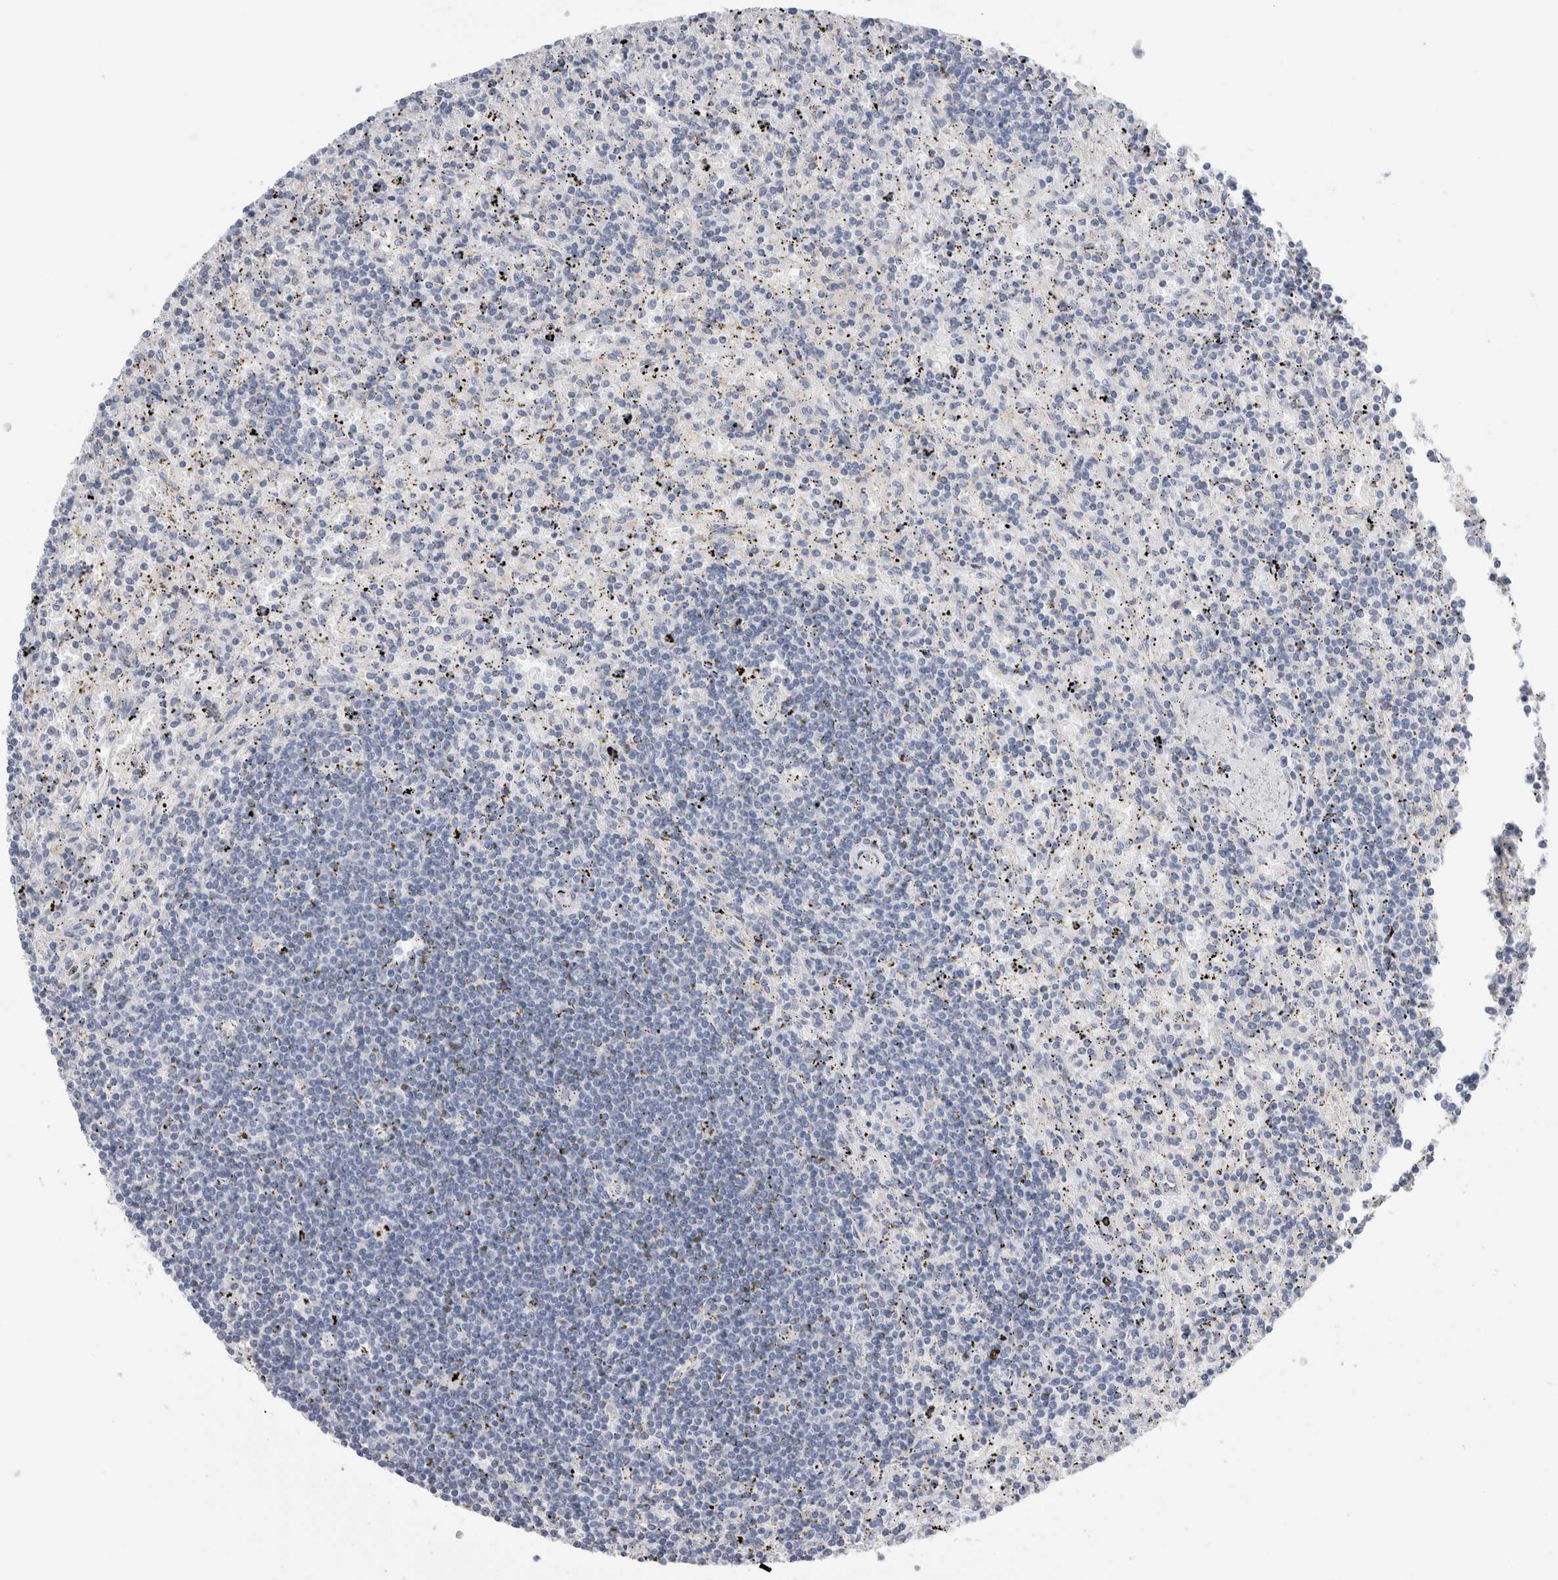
{"staining": {"intensity": "negative", "quantity": "none", "location": "none"}, "tissue": "lymphoma", "cell_type": "Tumor cells", "image_type": "cancer", "snomed": [{"axis": "morphology", "description": "Malignant lymphoma, non-Hodgkin's type, Low grade"}, {"axis": "topography", "description": "Spleen"}], "caption": "Immunohistochemistry (IHC) histopathology image of low-grade malignant lymphoma, non-Hodgkin's type stained for a protein (brown), which reveals no positivity in tumor cells. (DAB IHC with hematoxylin counter stain).", "gene": "SLC20A2", "patient": {"sex": "male", "age": 76}}